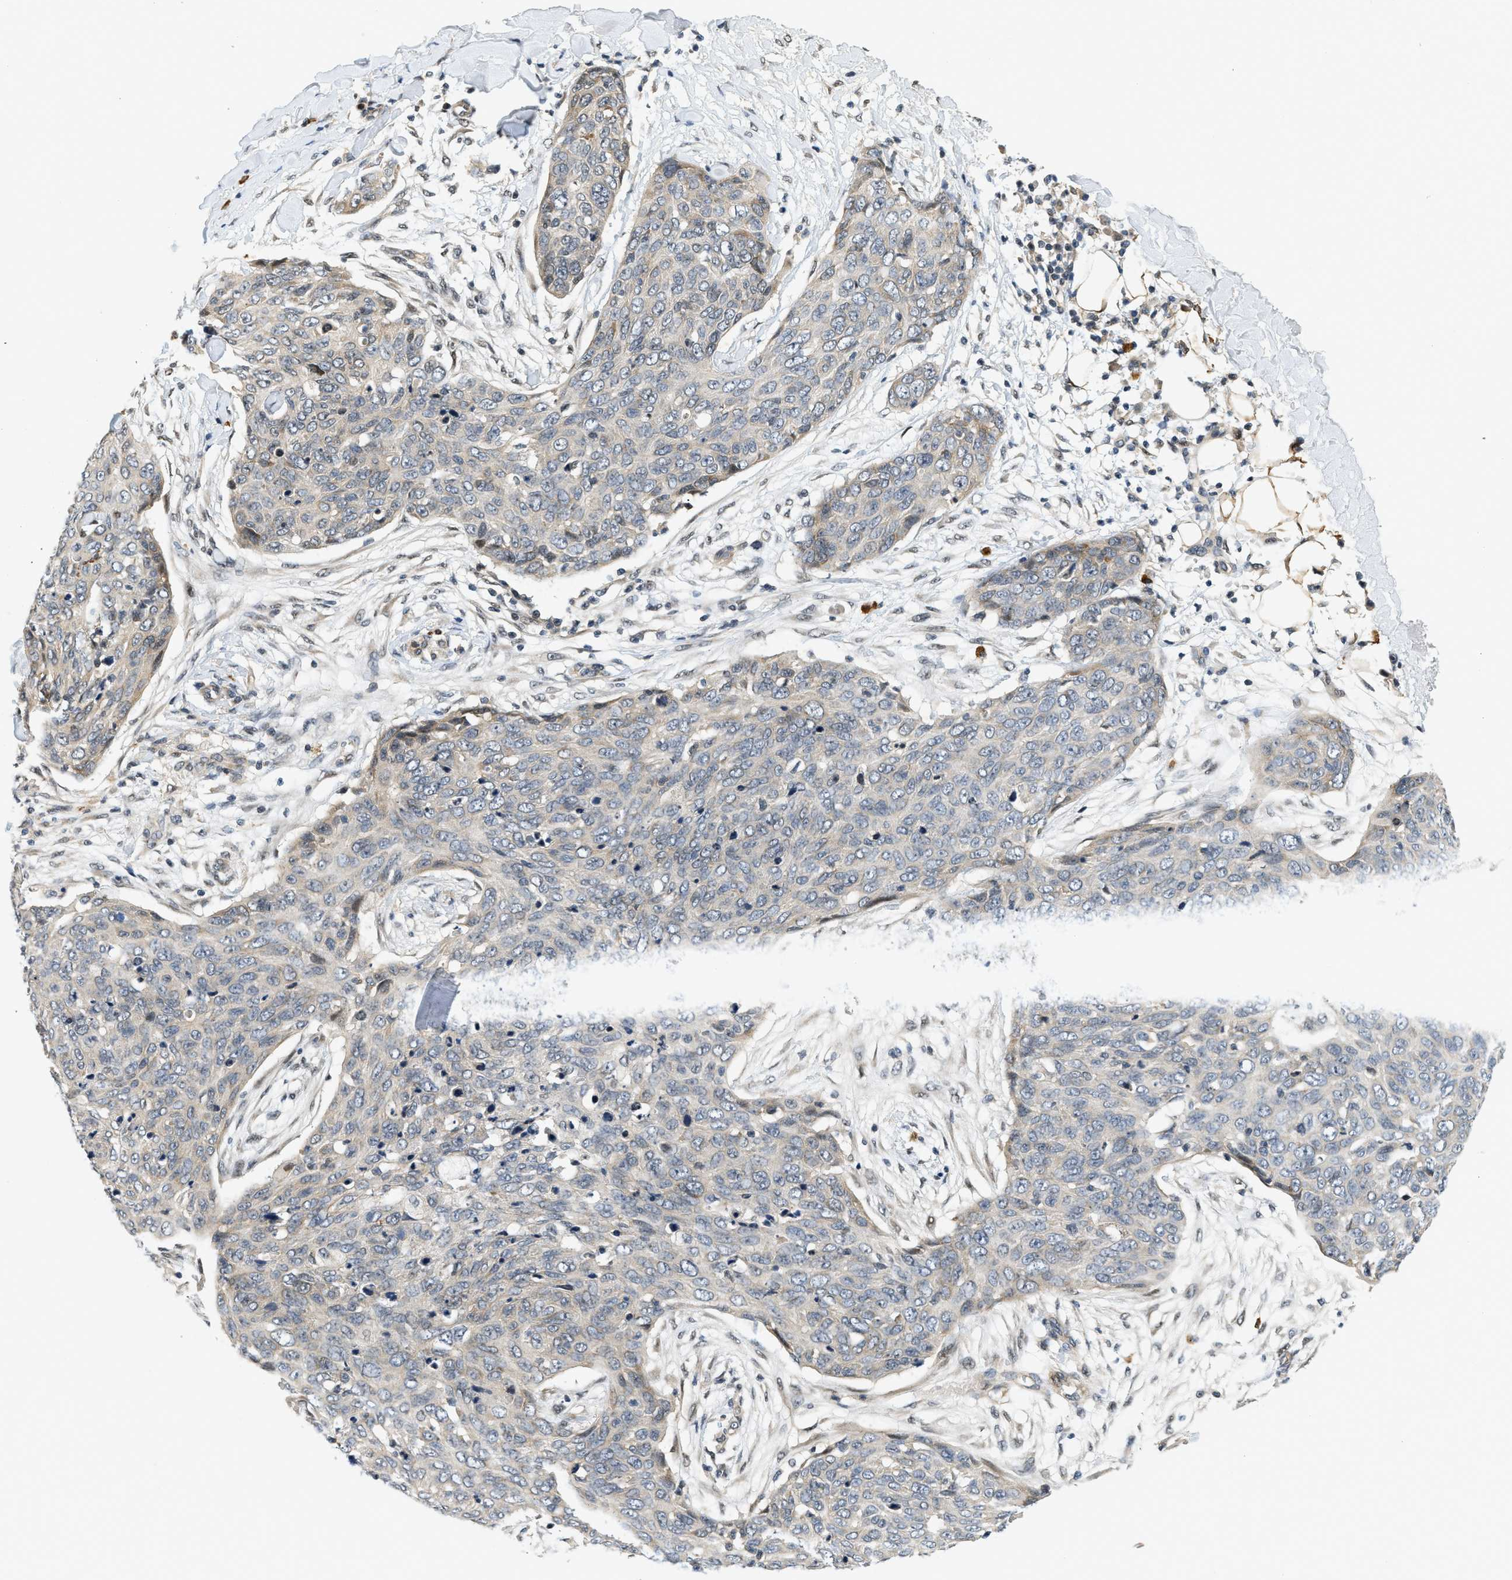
{"staining": {"intensity": "weak", "quantity": "<25%", "location": "cytoplasmic/membranous"}, "tissue": "skin cancer", "cell_type": "Tumor cells", "image_type": "cancer", "snomed": [{"axis": "morphology", "description": "Squamous cell carcinoma in situ, NOS"}, {"axis": "morphology", "description": "Squamous cell carcinoma, NOS"}, {"axis": "topography", "description": "Skin"}], "caption": "Human skin cancer stained for a protein using IHC demonstrates no expression in tumor cells.", "gene": "KMT2A", "patient": {"sex": "male", "age": 93}}